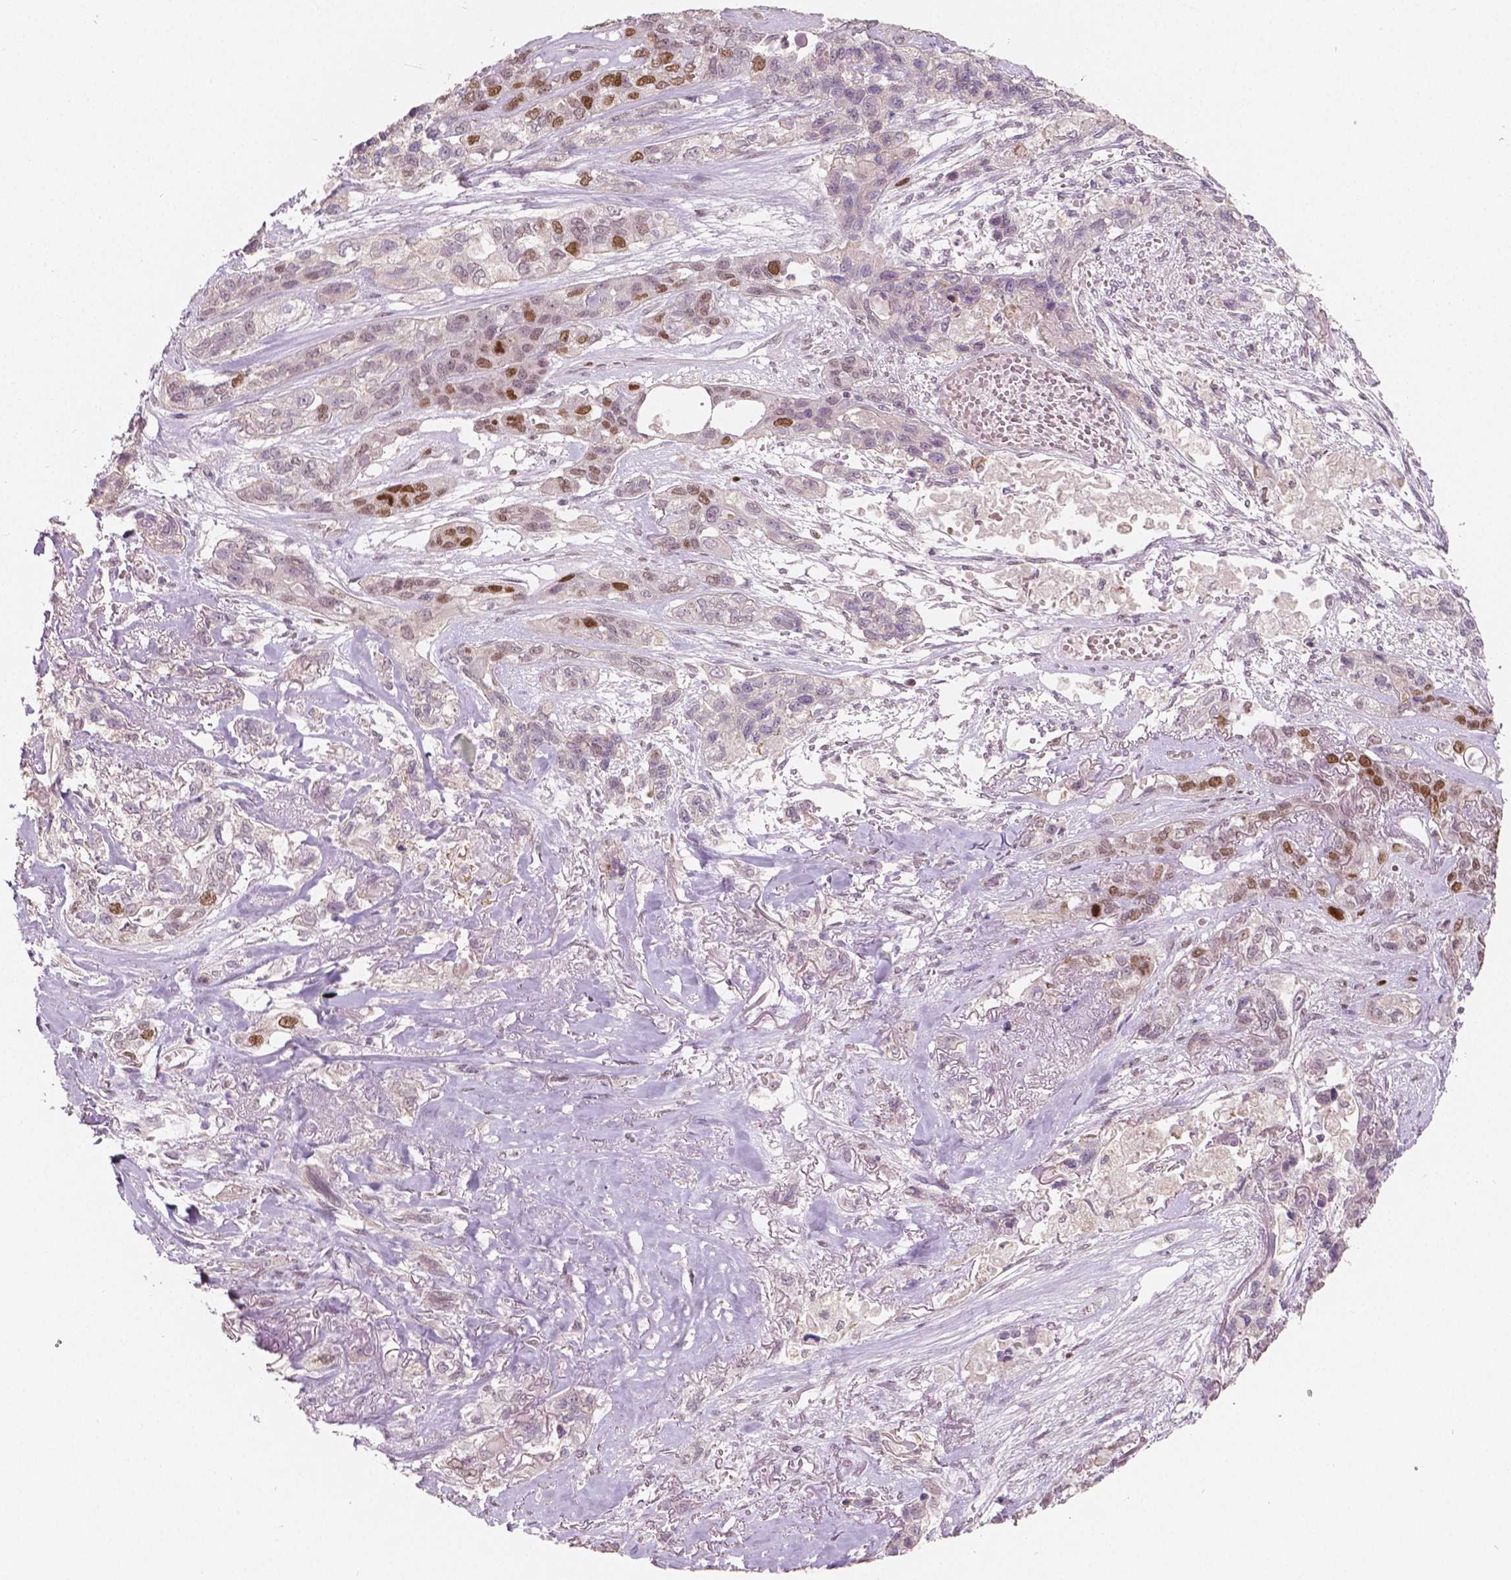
{"staining": {"intensity": "strong", "quantity": "25%-75%", "location": "nuclear"}, "tissue": "lung cancer", "cell_type": "Tumor cells", "image_type": "cancer", "snomed": [{"axis": "morphology", "description": "Squamous cell carcinoma, NOS"}, {"axis": "topography", "description": "Lung"}], "caption": "The histopathology image demonstrates staining of lung squamous cell carcinoma, revealing strong nuclear protein expression (brown color) within tumor cells.", "gene": "NSD2", "patient": {"sex": "female", "age": 70}}